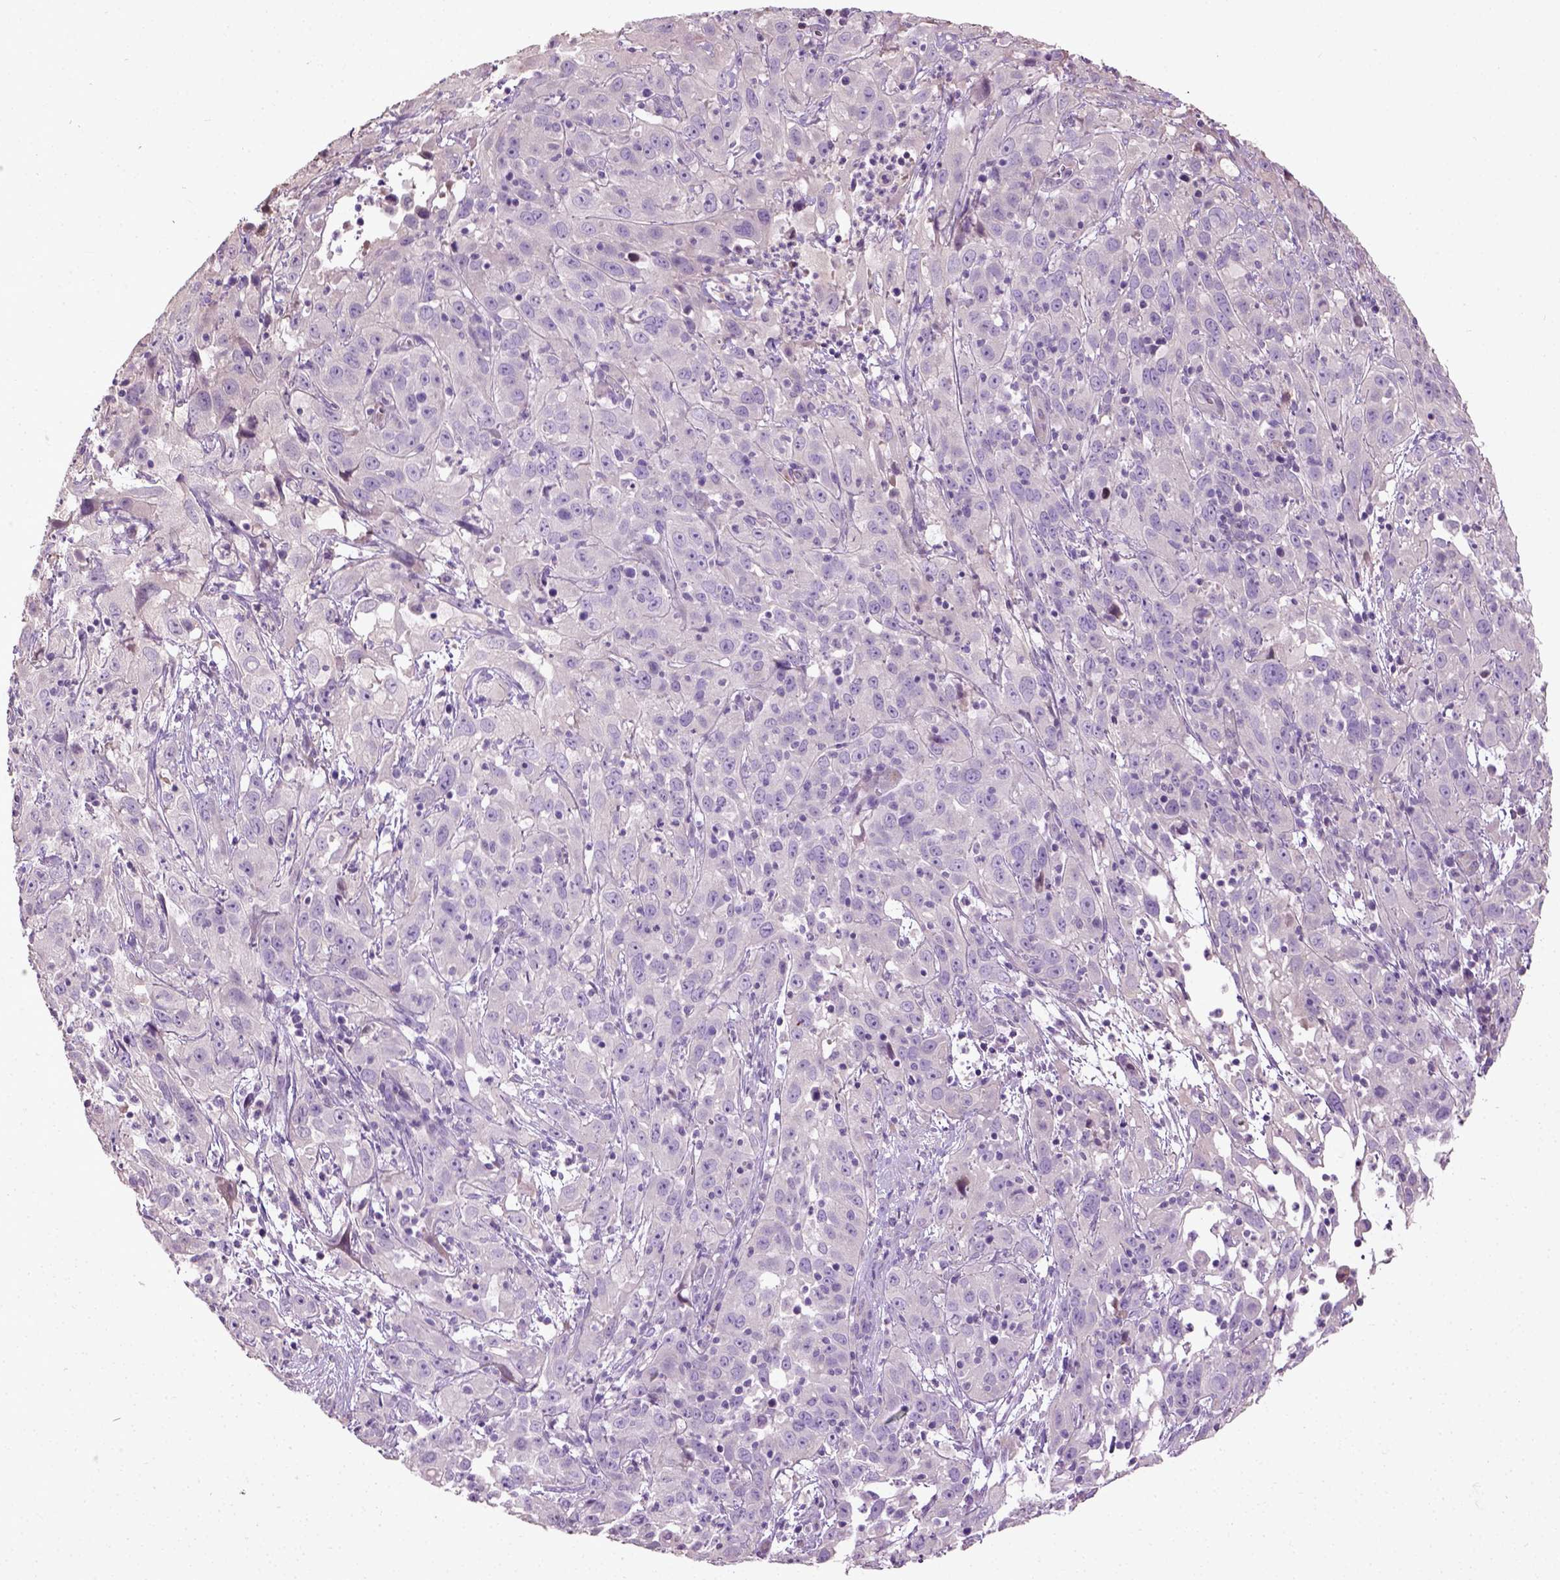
{"staining": {"intensity": "negative", "quantity": "none", "location": "none"}, "tissue": "cervical cancer", "cell_type": "Tumor cells", "image_type": "cancer", "snomed": [{"axis": "morphology", "description": "Squamous cell carcinoma, NOS"}, {"axis": "topography", "description": "Cervix"}], "caption": "Tumor cells are negative for brown protein staining in cervical cancer.", "gene": "PKP3", "patient": {"sex": "female", "age": 32}}